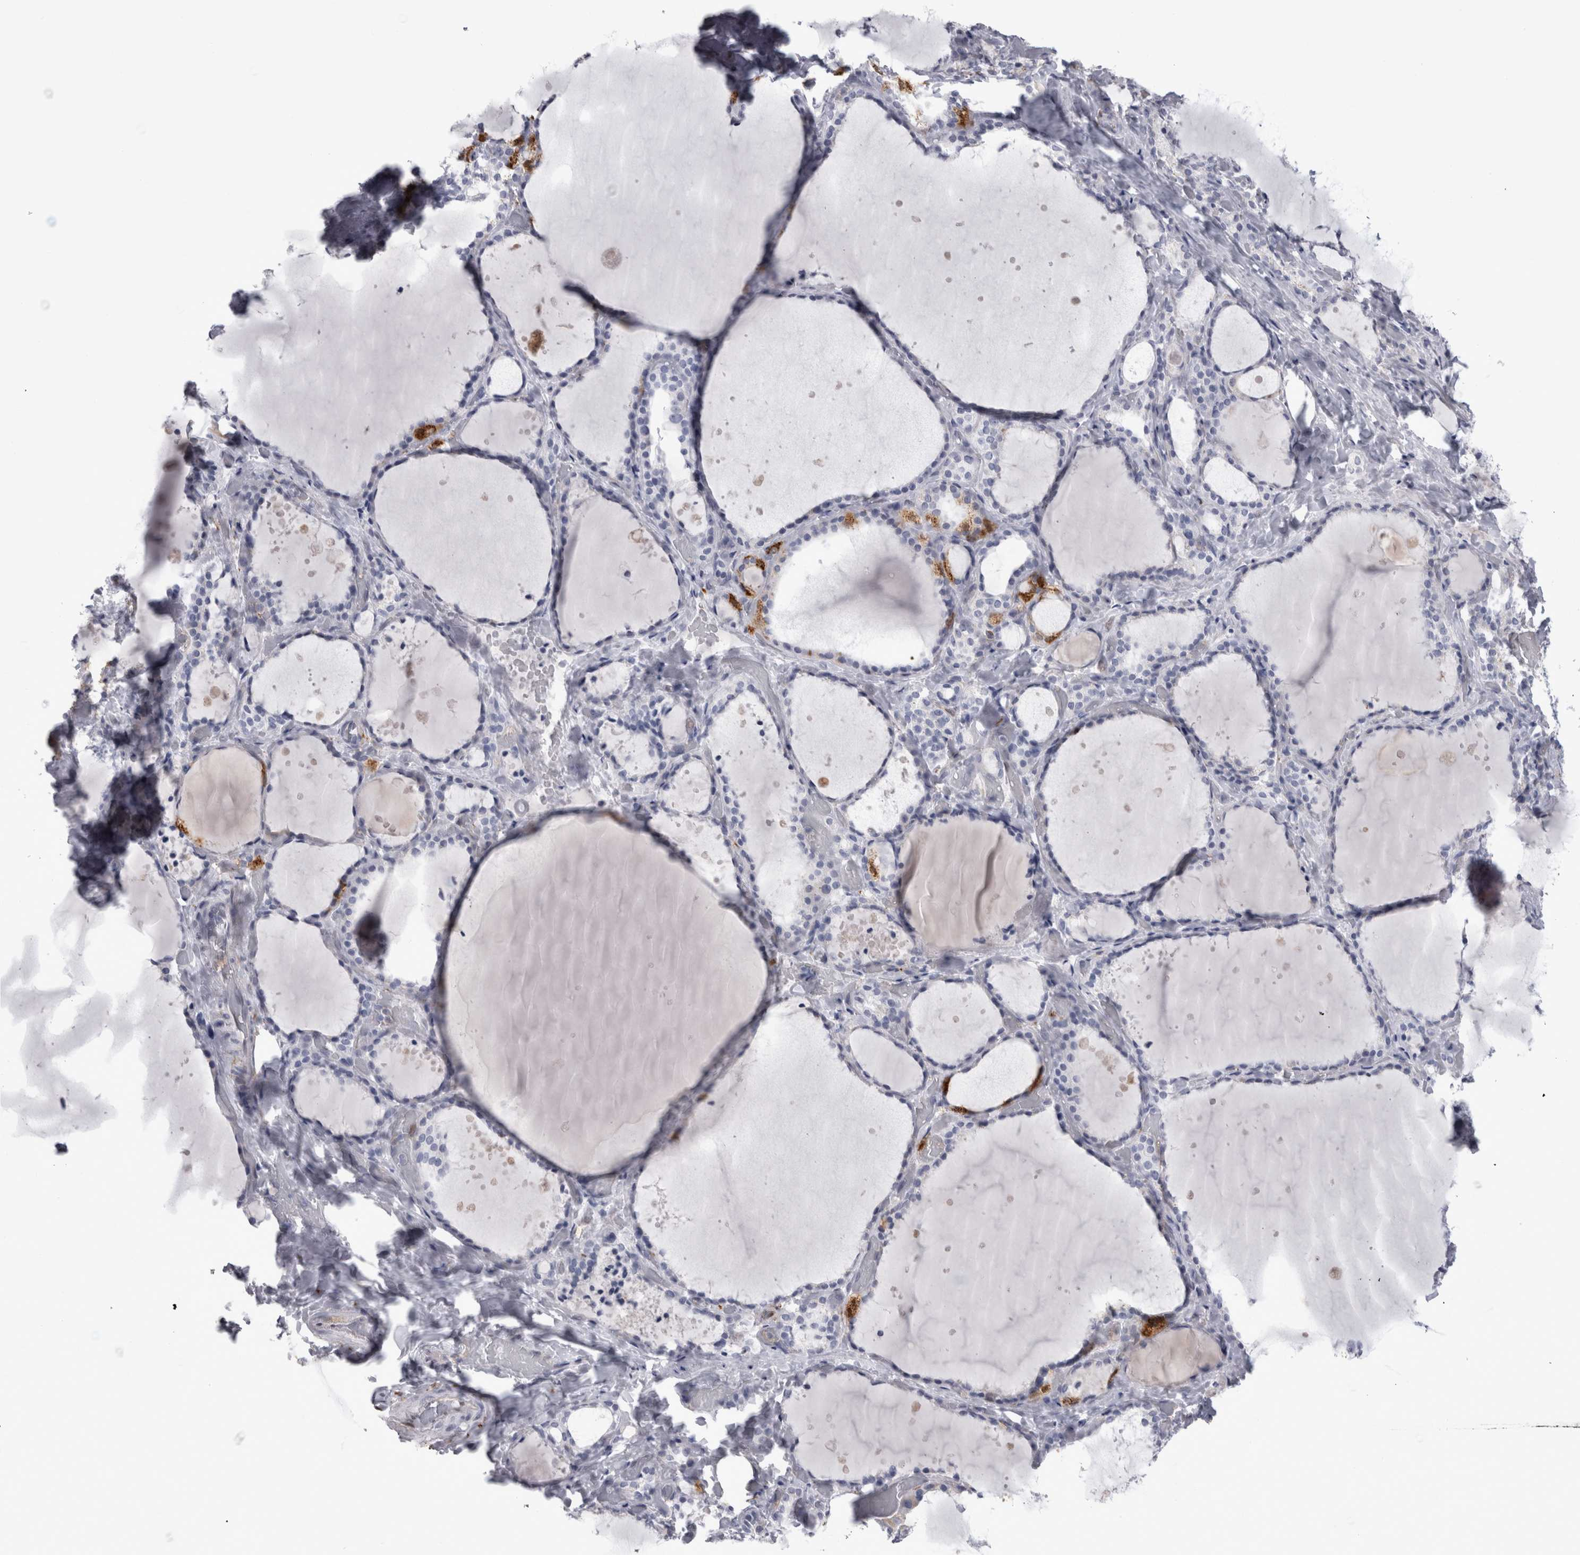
{"staining": {"intensity": "negative", "quantity": "none", "location": "none"}, "tissue": "thyroid gland", "cell_type": "Glandular cells", "image_type": "normal", "snomed": [{"axis": "morphology", "description": "Normal tissue, NOS"}, {"axis": "topography", "description": "Thyroid gland"}], "caption": "The immunohistochemistry histopathology image has no significant staining in glandular cells of thyroid gland. (DAB IHC with hematoxylin counter stain).", "gene": "ACOT7", "patient": {"sex": "female", "age": 44}}